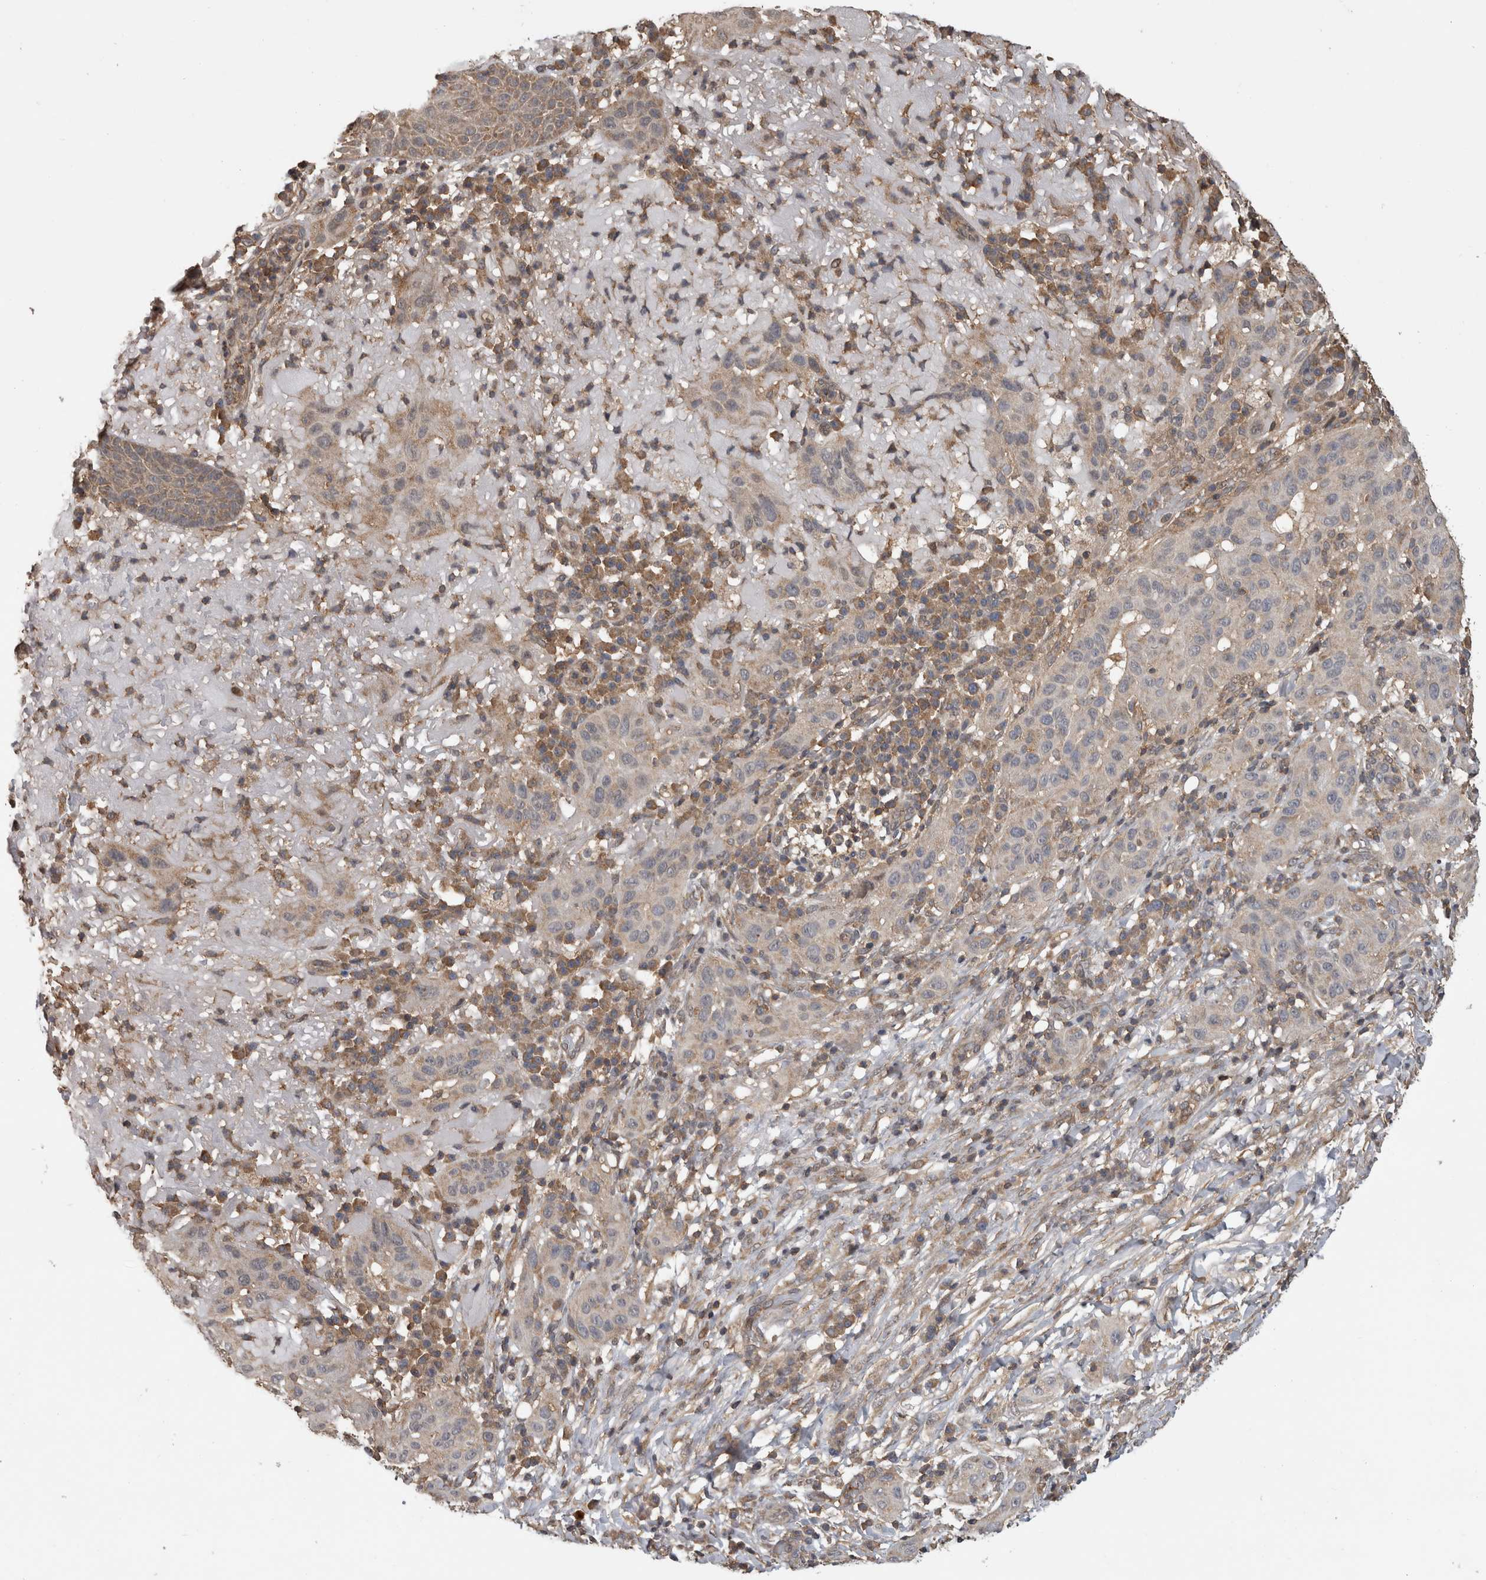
{"staining": {"intensity": "weak", "quantity": "<25%", "location": "cytoplasmic/membranous"}, "tissue": "skin cancer", "cell_type": "Tumor cells", "image_type": "cancer", "snomed": [{"axis": "morphology", "description": "Normal tissue, NOS"}, {"axis": "morphology", "description": "Squamous cell carcinoma, NOS"}, {"axis": "topography", "description": "Skin"}], "caption": "Immunohistochemical staining of human squamous cell carcinoma (skin) reveals no significant expression in tumor cells. (Brightfield microscopy of DAB (3,3'-diaminobenzidine) immunohistochemistry (IHC) at high magnification).", "gene": "ATXN2", "patient": {"sex": "female", "age": 96}}